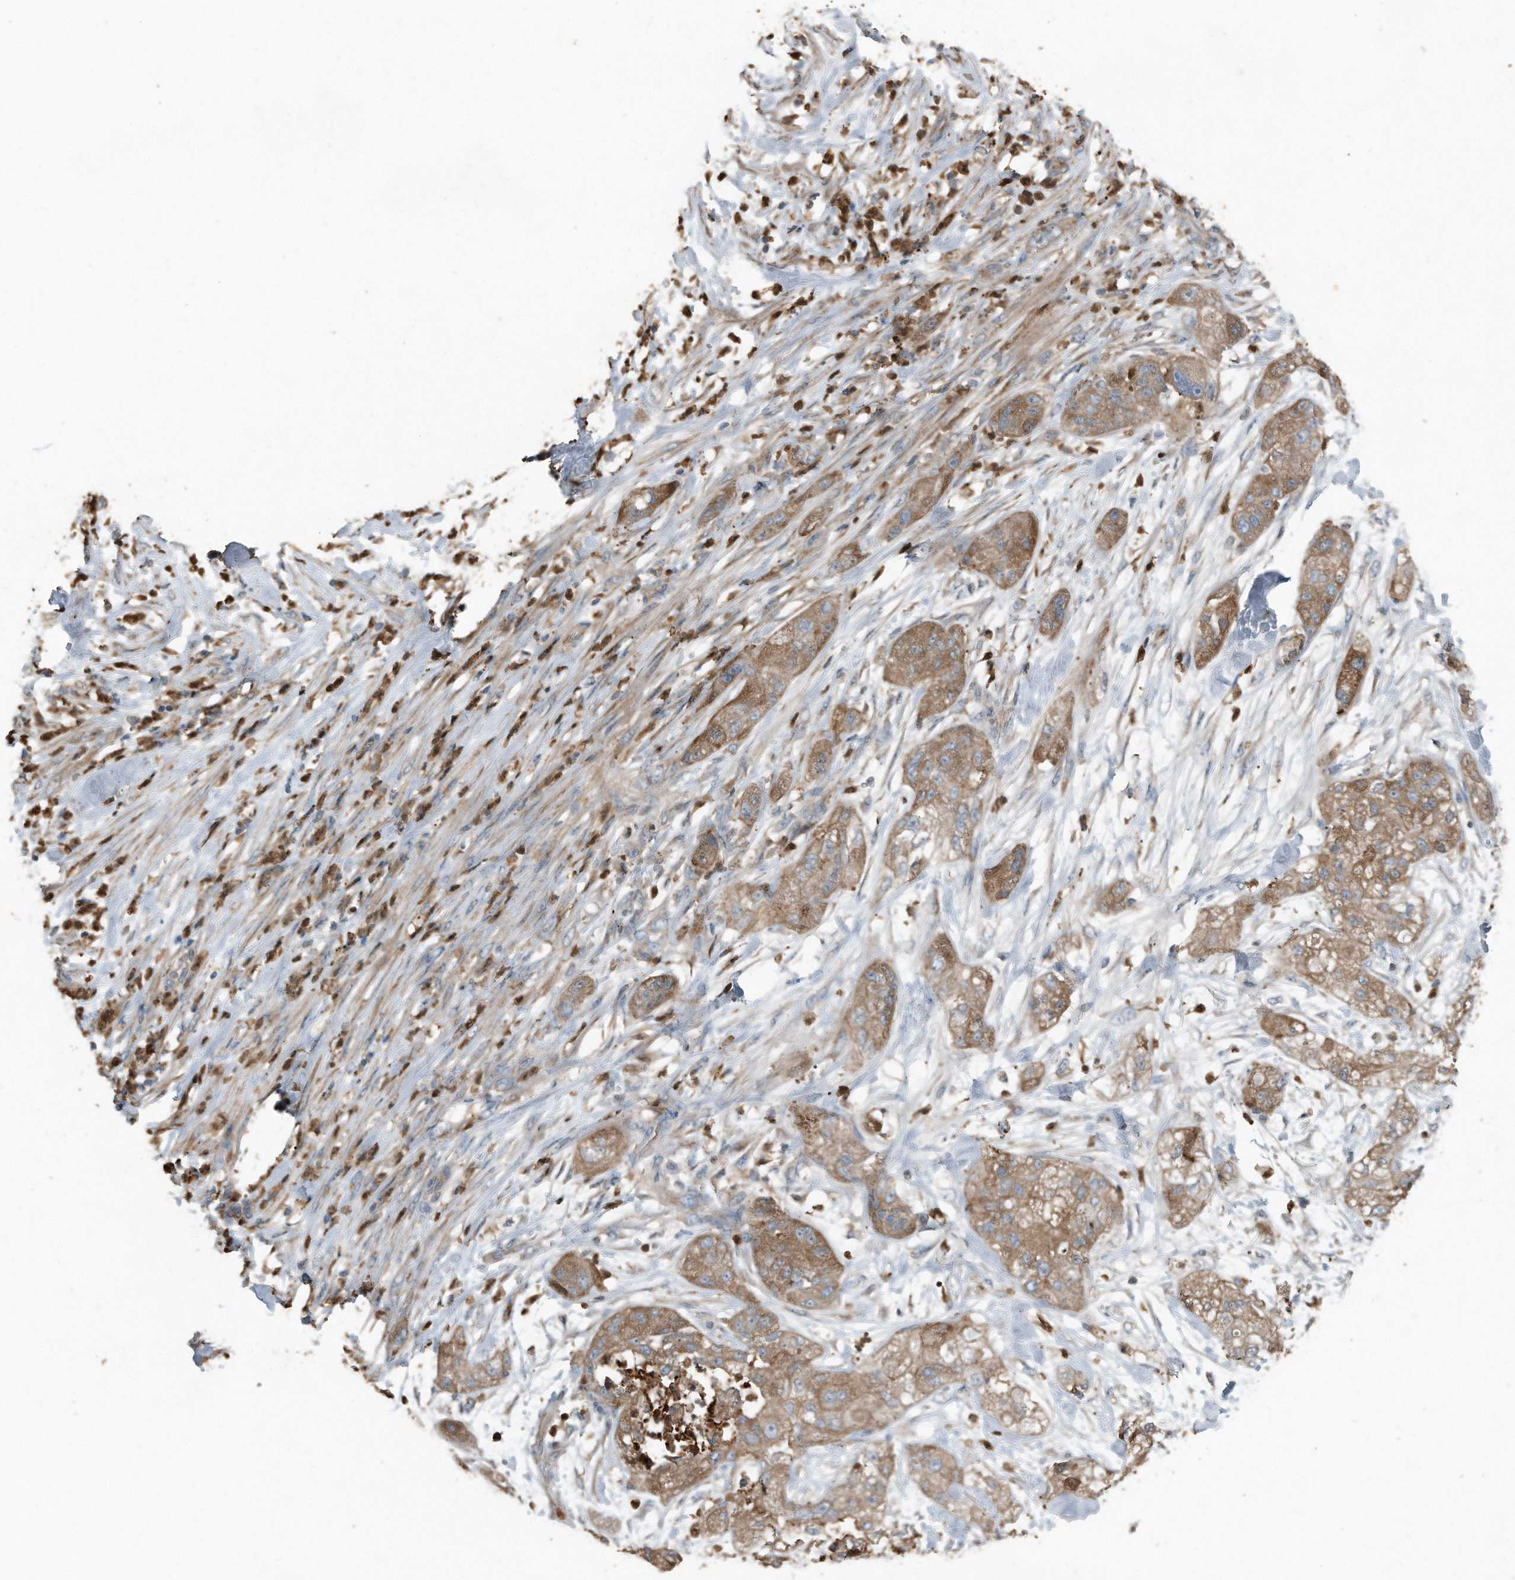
{"staining": {"intensity": "moderate", "quantity": ">75%", "location": "cytoplasmic/membranous"}, "tissue": "pancreatic cancer", "cell_type": "Tumor cells", "image_type": "cancer", "snomed": [{"axis": "morphology", "description": "Adenocarcinoma, NOS"}, {"axis": "topography", "description": "Pancreas"}], "caption": "Protein staining of pancreatic cancer tissue exhibits moderate cytoplasmic/membranous positivity in approximately >75% of tumor cells. The staining was performed using DAB to visualize the protein expression in brown, while the nuclei were stained in blue with hematoxylin (Magnification: 20x).", "gene": "C9", "patient": {"sex": "female", "age": 78}}